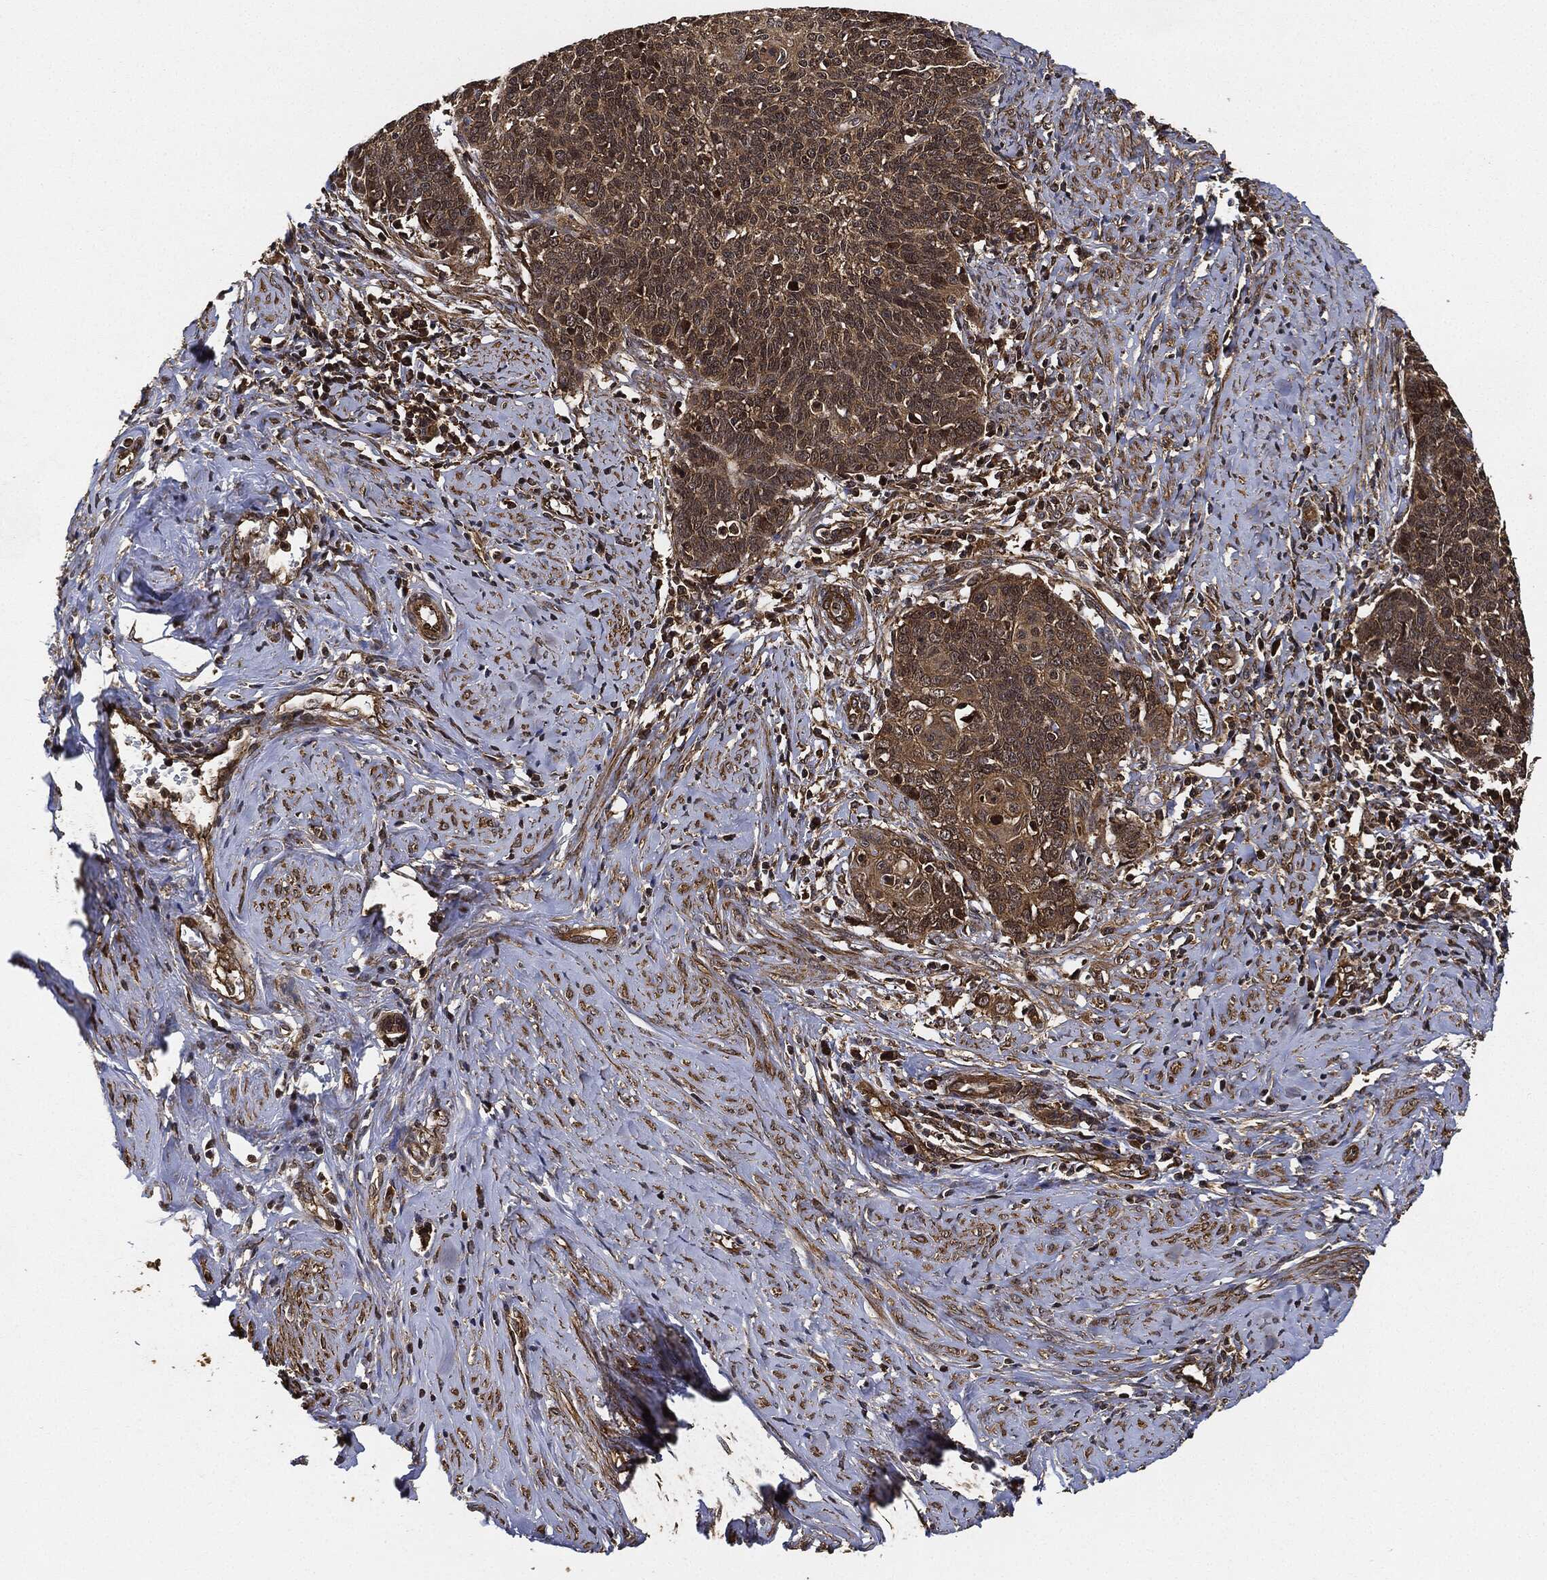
{"staining": {"intensity": "moderate", "quantity": ">75%", "location": "cytoplasmic/membranous"}, "tissue": "cervical cancer", "cell_type": "Tumor cells", "image_type": "cancer", "snomed": [{"axis": "morphology", "description": "Normal tissue, NOS"}, {"axis": "morphology", "description": "Squamous cell carcinoma, NOS"}, {"axis": "topography", "description": "Cervix"}], "caption": "Protein expression analysis of squamous cell carcinoma (cervical) reveals moderate cytoplasmic/membranous staining in about >75% of tumor cells. (DAB = brown stain, brightfield microscopy at high magnification).", "gene": "CEP290", "patient": {"sex": "female", "age": 39}}